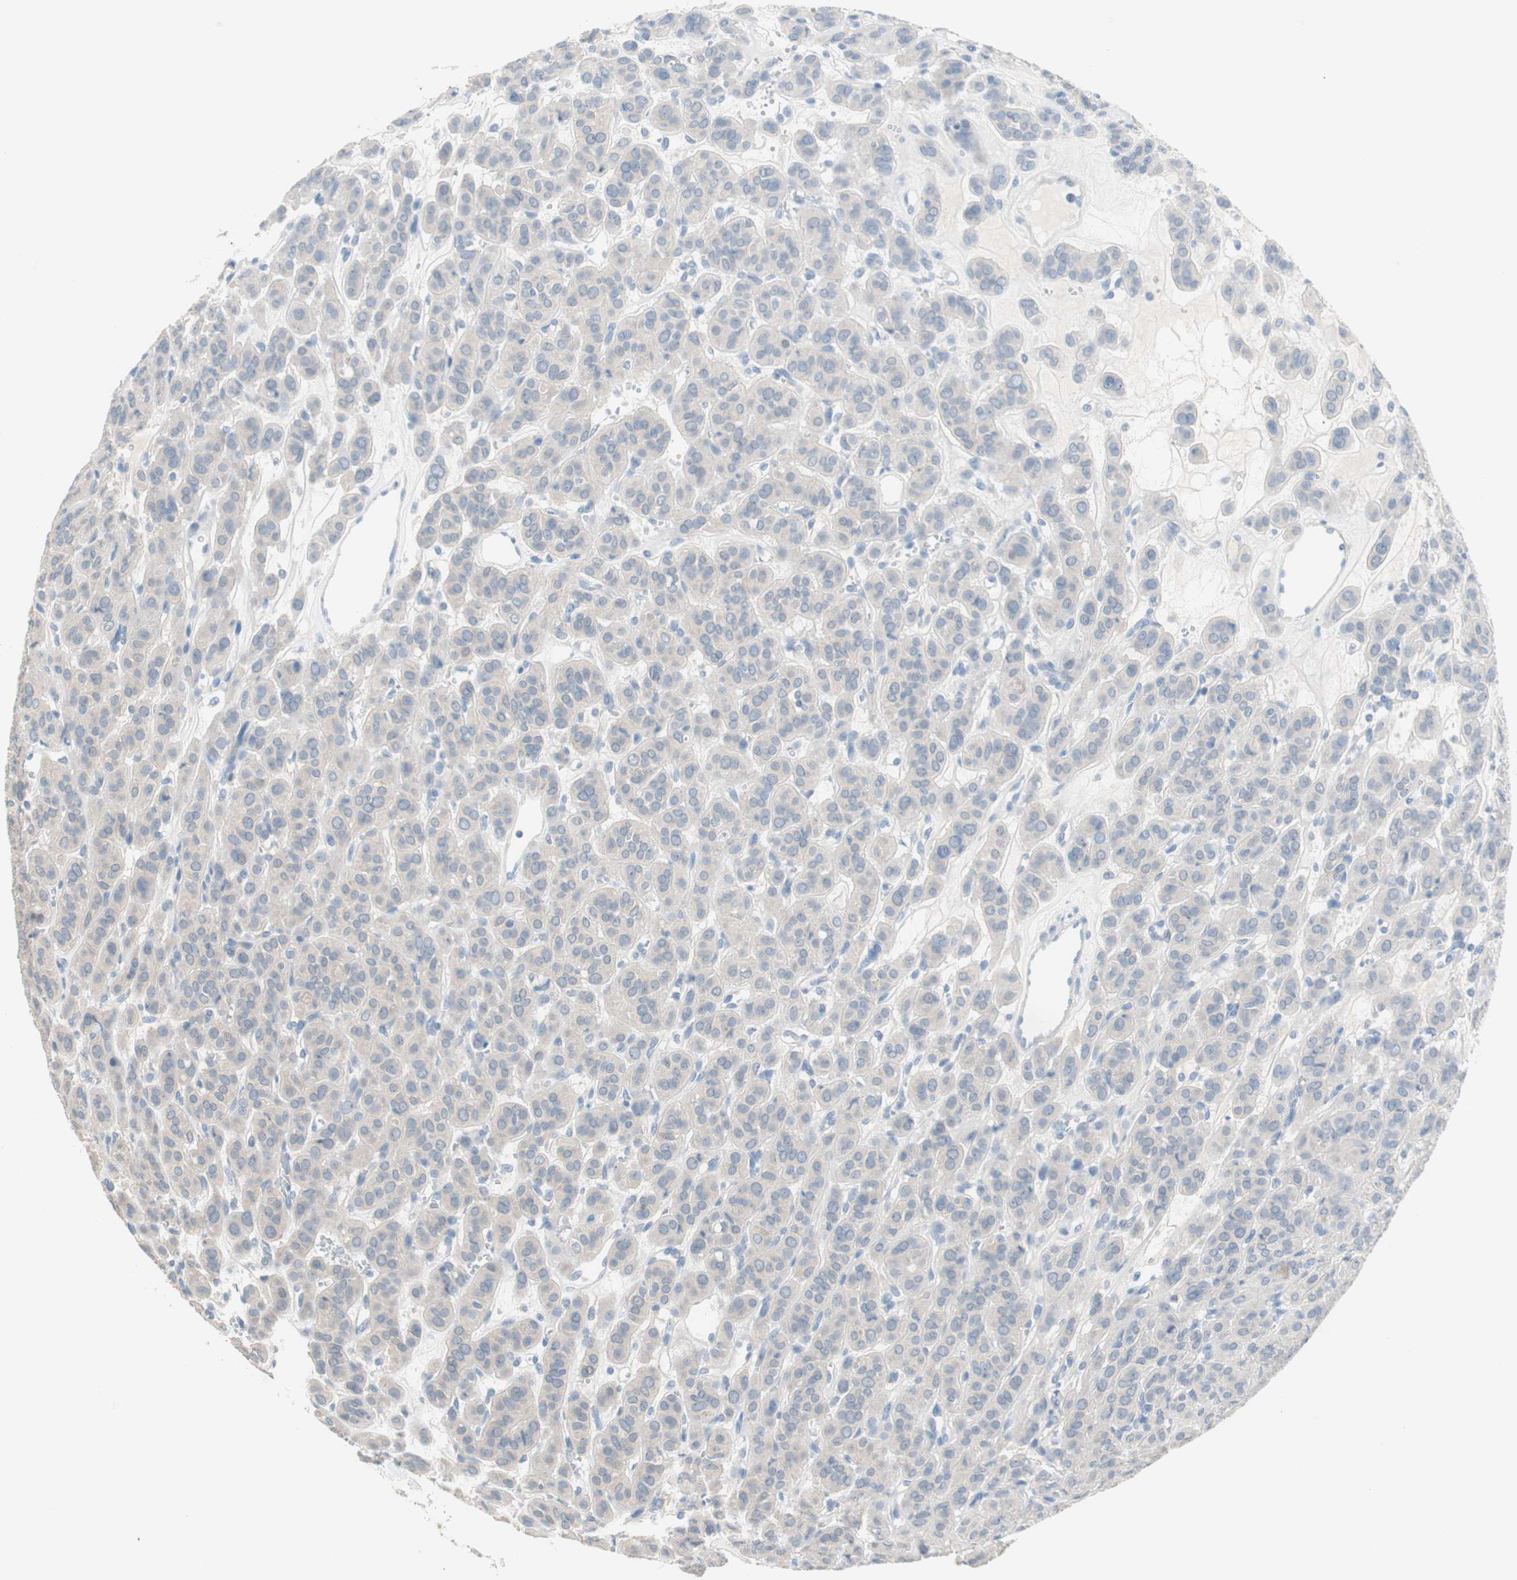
{"staining": {"intensity": "negative", "quantity": "none", "location": "none"}, "tissue": "thyroid cancer", "cell_type": "Tumor cells", "image_type": "cancer", "snomed": [{"axis": "morphology", "description": "Follicular adenoma carcinoma, NOS"}, {"axis": "topography", "description": "Thyroid gland"}], "caption": "This is a image of IHC staining of thyroid follicular adenoma carcinoma, which shows no staining in tumor cells.", "gene": "VIL1", "patient": {"sex": "female", "age": 71}}